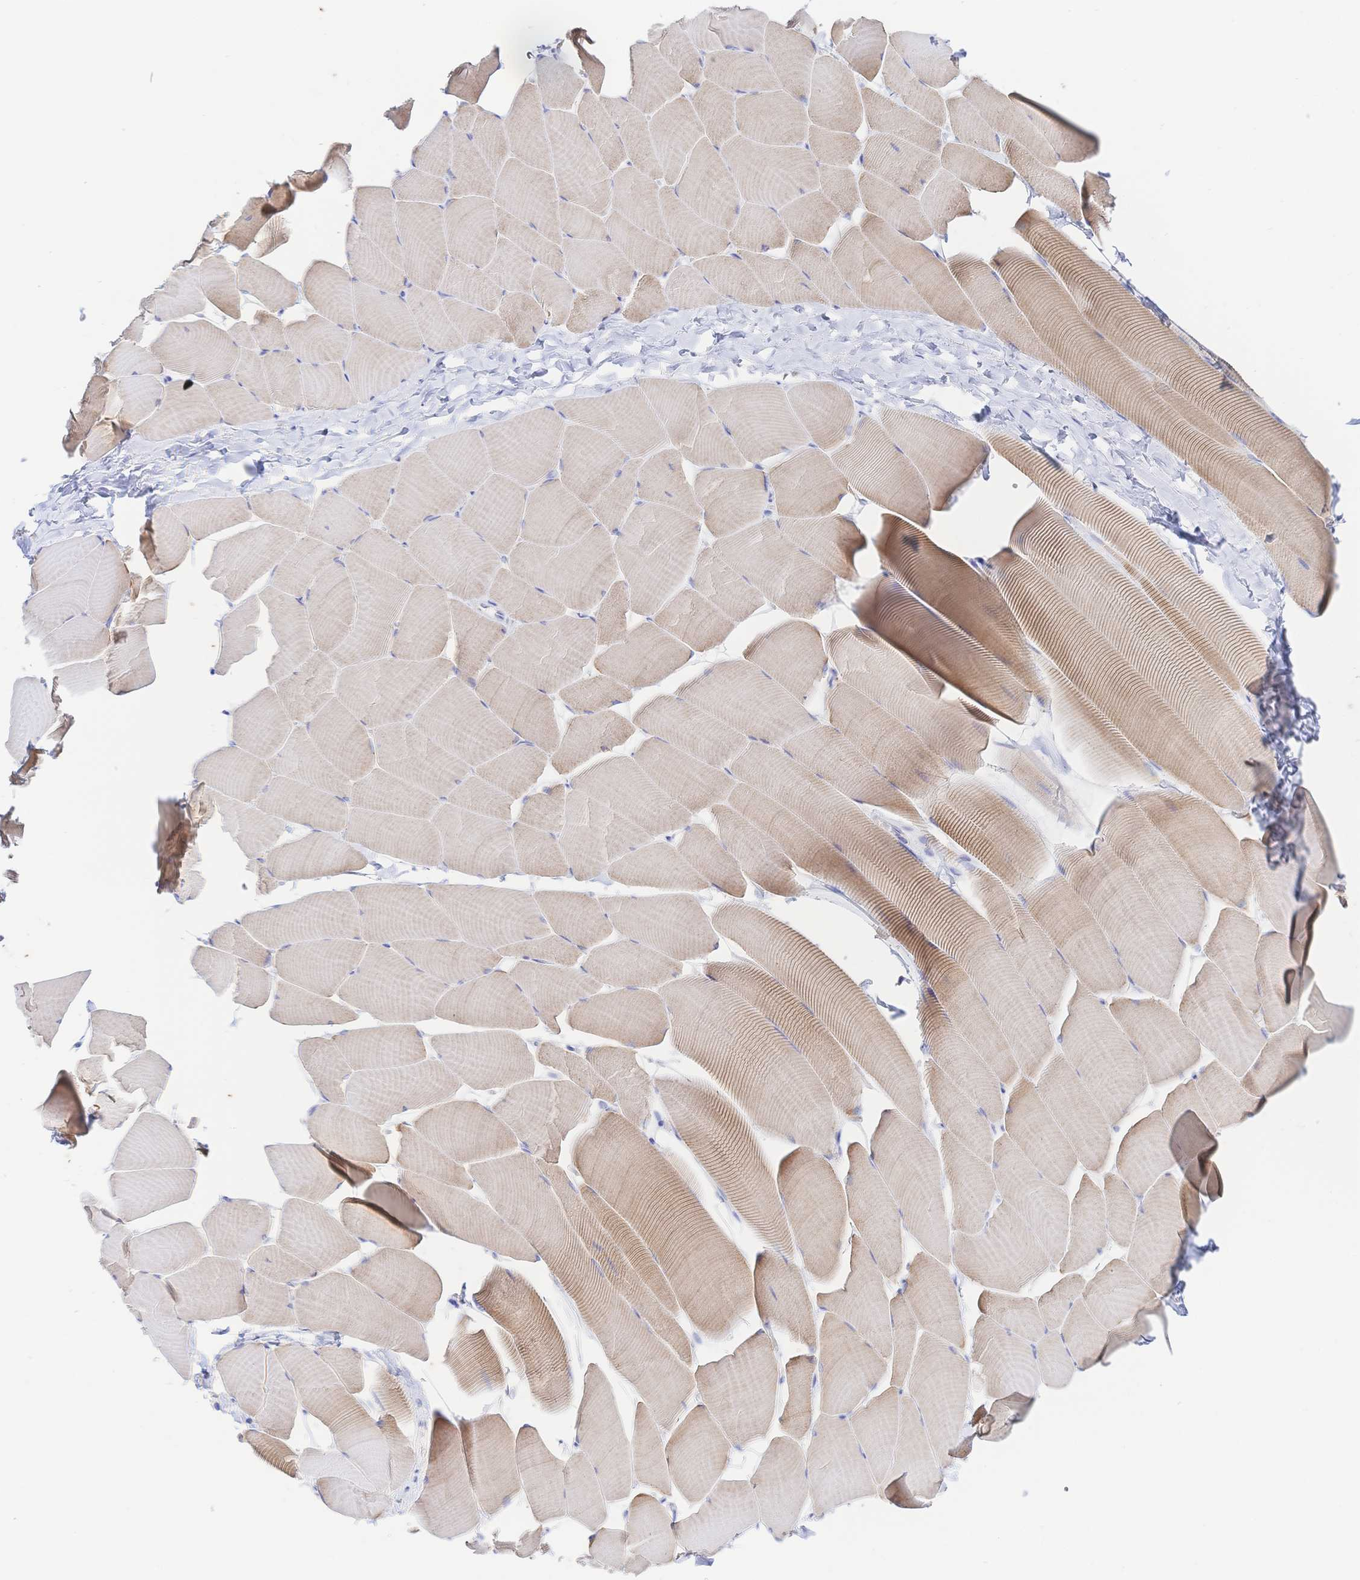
{"staining": {"intensity": "weak", "quantity": "25%-75%", "location": "cytoplasmic/membranous"}, "tissue": "skeletal muscle", "cell_type": "Myocytes", "image_type": "normal", "snomed": [{"axis": "morphology", "description": "Normal tissue, NOS"}, {"axis": "topography", "description": "Skeletal muscle"}], "caption": "An image showing weak cytoplasmic/membranous expression in approximately 25%-75% of myocytes in benign skeletal muscle, as visualized by brown immunohistochemical staining.", "gene": "SYNGR4", "patient": {"sex": "male", "age": 25}}